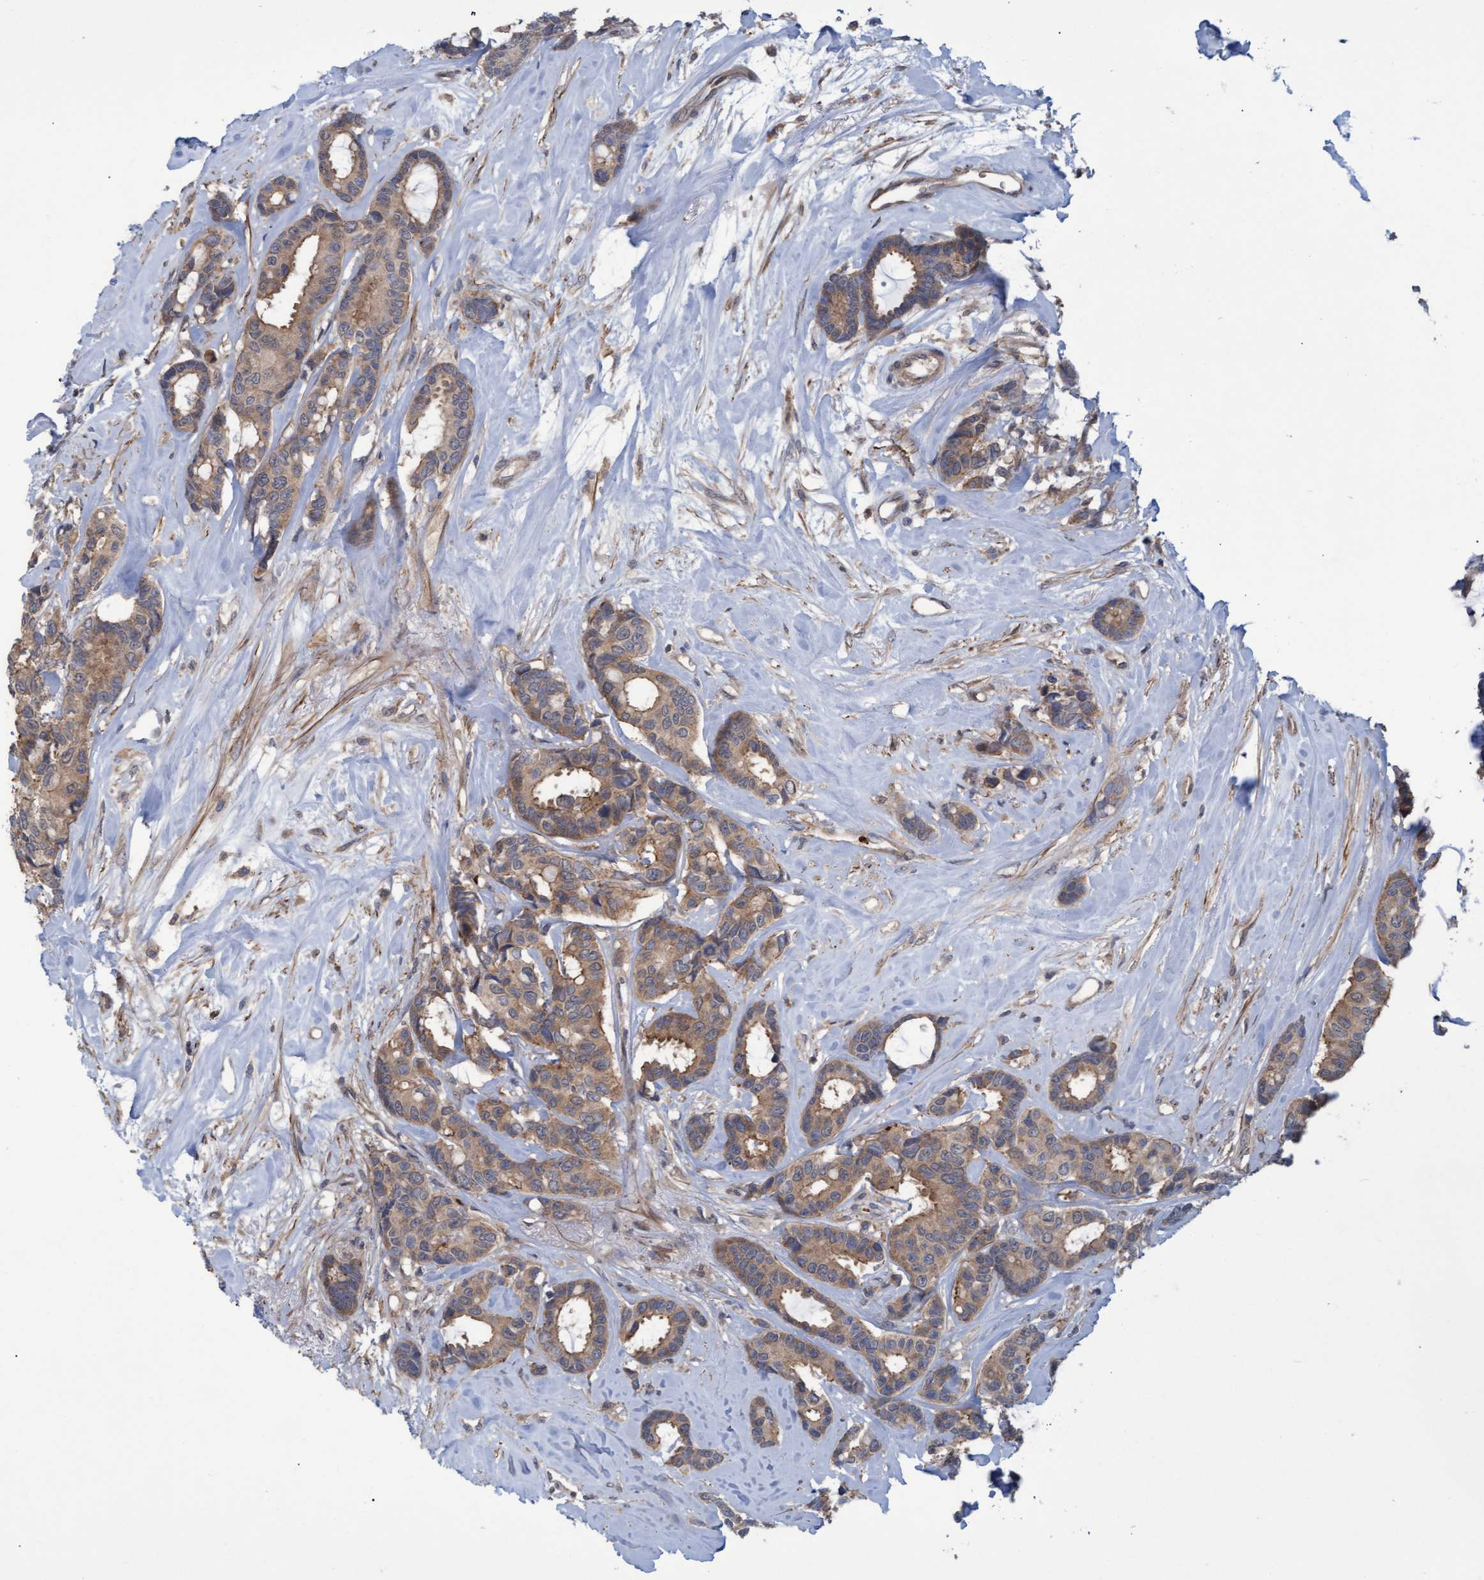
{"staining": {"intensity": "weak", "quantity": ">75%", "location": "cytoplasmic/membranous"}, "tissue": "breast cancer", "cell_type": "Tumor cells", "image_type": "cancer", "snomed": [{"axis": "morphology", "description": "Duct carcinoma"}, {"axis": "topography", "description": "Breast"}], "caption": "Weak cytoplasmic/membranous protein staining is appreciated in about >75% of tumor cells in breast invasive ductal carcinoma. The staining was performed using DAB, with brown indicating positive protein expression. Nuclei are stained blue with hematoxylin.", "gene": "NAA15", "patient": {"sex": "female", "age": 87}}